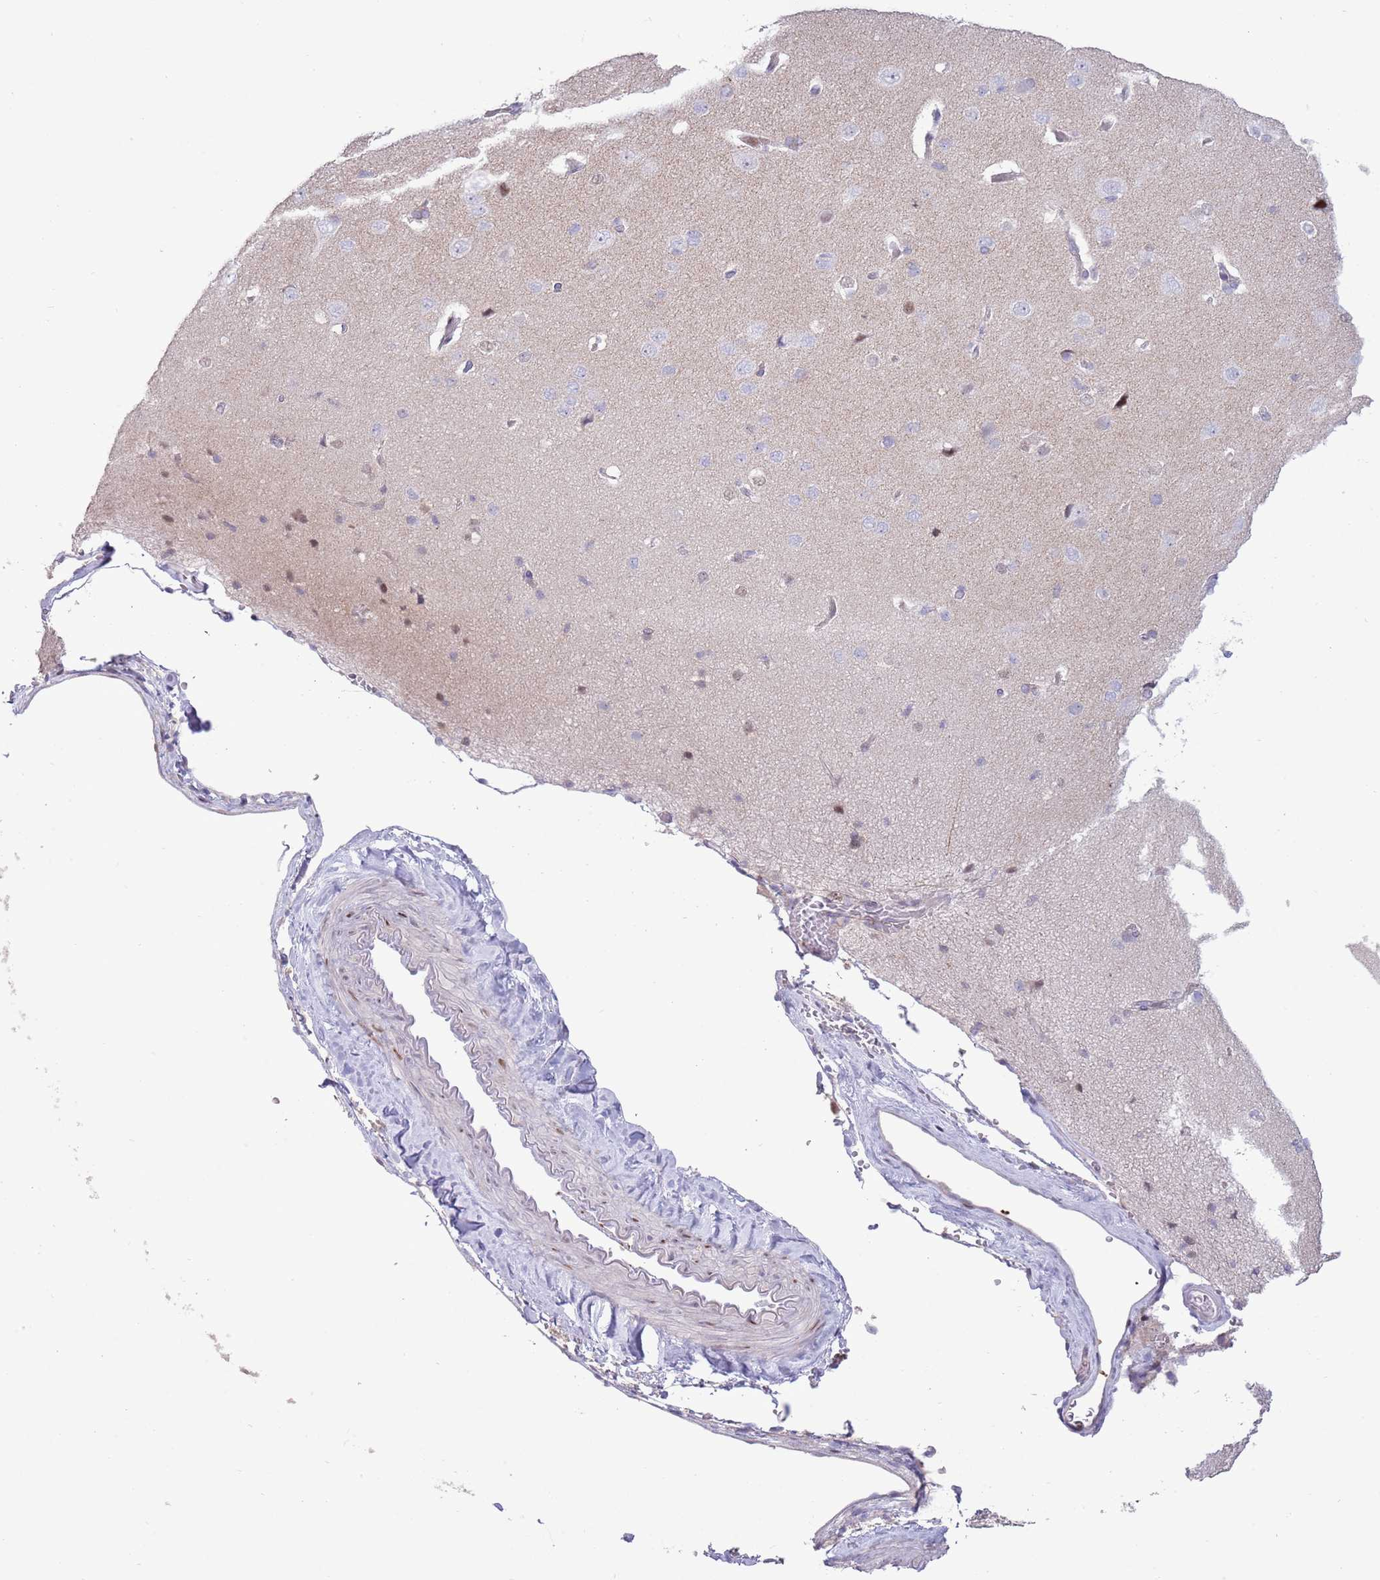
{"staining": {"intensity": "negative", "quantity": "none", "location": "none"}, "tissue": "cerebral cortex", "cell_type": "Endothelial cells", "image_type": "normal", "snomed": [{"axis": "morphology", "description": "Normal tissue, NOS"}, {"axis": "topography", "description": "Cerebral cortex"}], "caption": "DAB (3,3'-diaminobenzidine) immunohistochemical staining of normal cerebral cortex displays no significant staining in endothelial cells. (IHC, brightfield microscopy, high magnification).", "gene": "ANO8", "patient": {"sex": "male", "age": 62}}